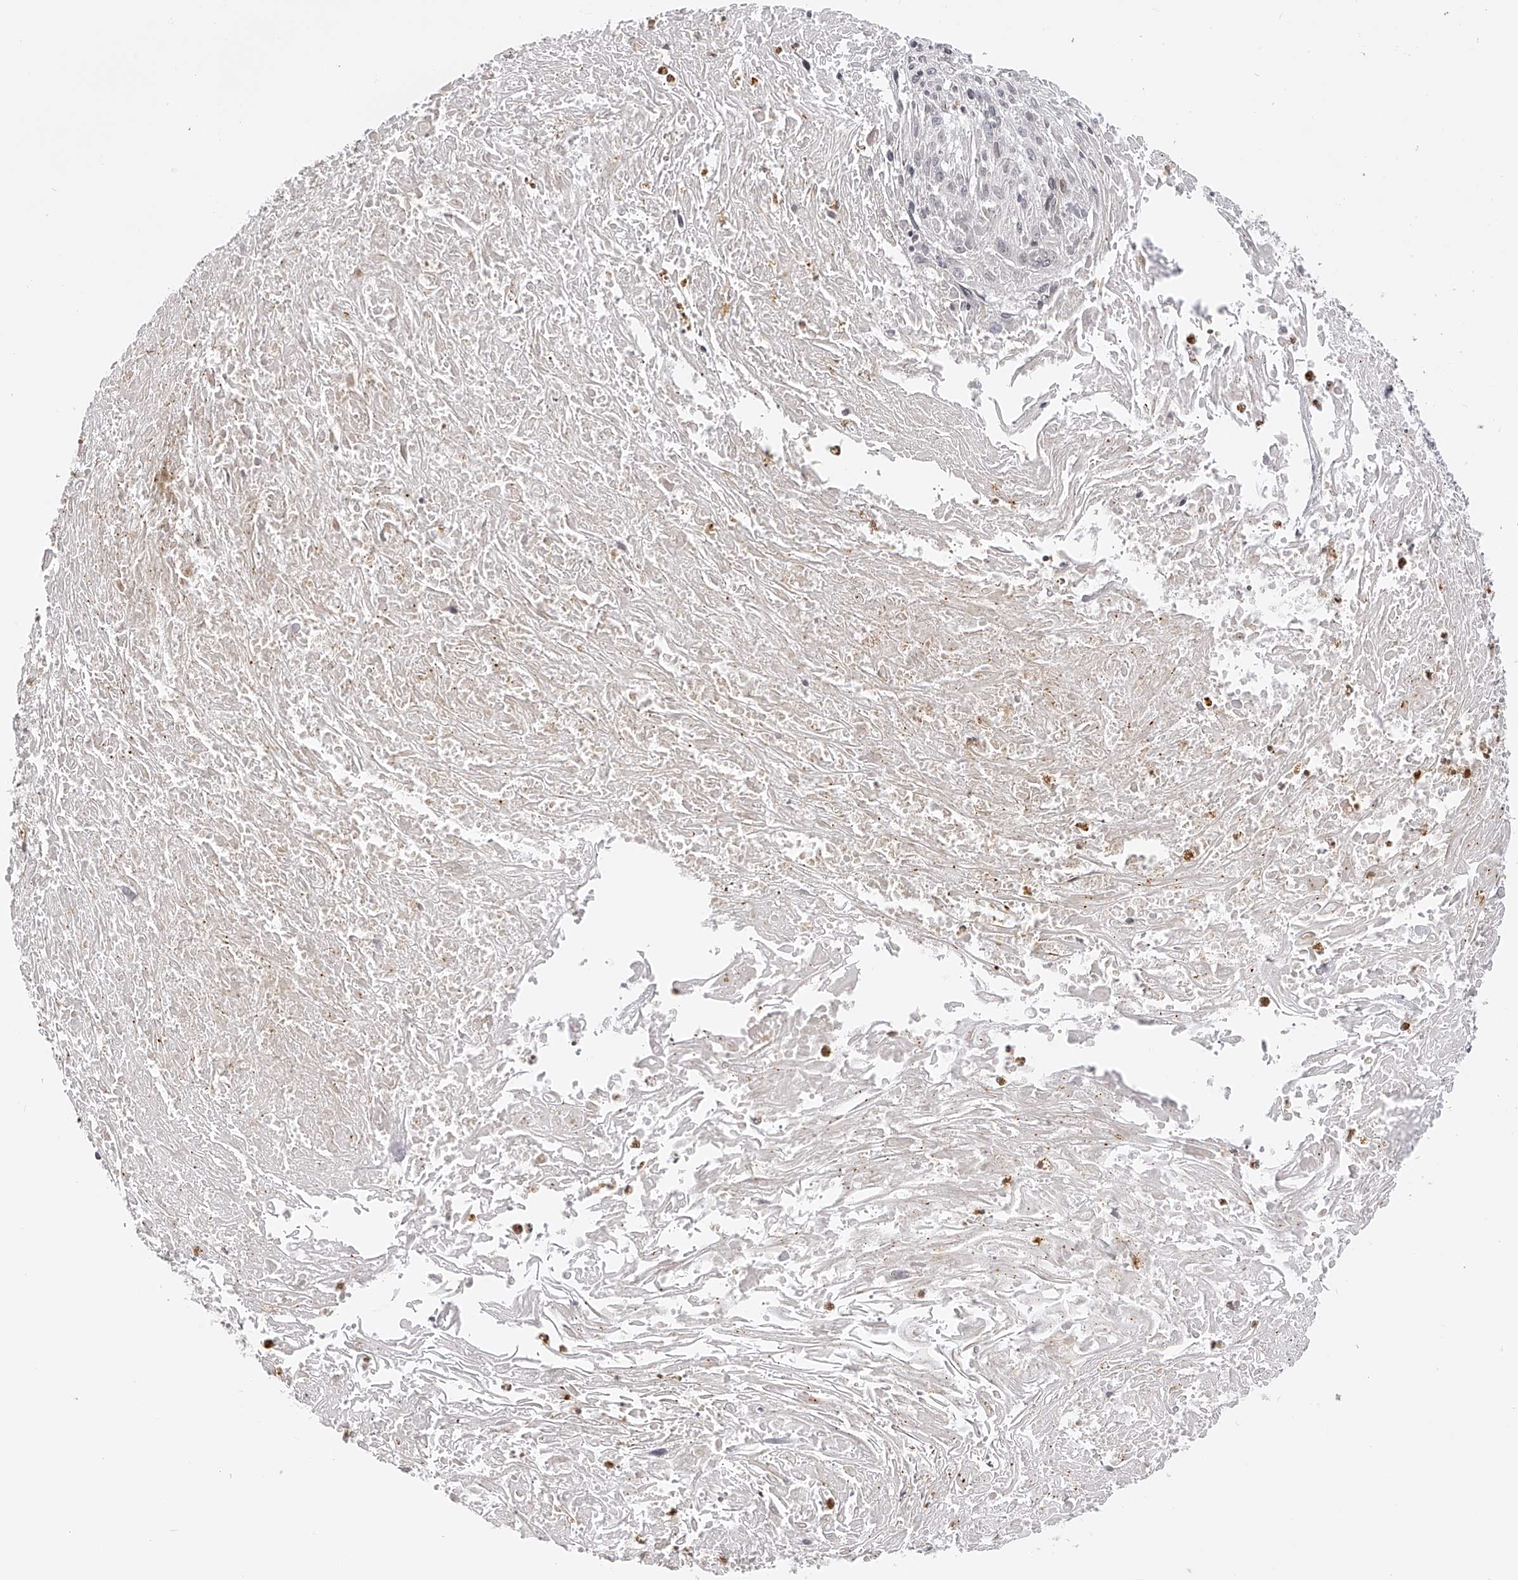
{"staining": {"intensity": "weak", "quantity": "<25%", "location": "nuclear"}, "tissue": "cervical cancer", "cell_type": "Tumor cells", "image_type": "cancer", "snomed": [{"axis": "morphology", "description": "Squamous cell carcinoma, NOS"}, {"axis": "topography", "description": "Cervix"}], "caption": "This is a histopathology image of immunohistochemistry (IHC) staining of cervical cancer, which shows no expression in tumor cells.", "gene": "PLEKHG1", "patient": {"sex": "female", "age": 51}}